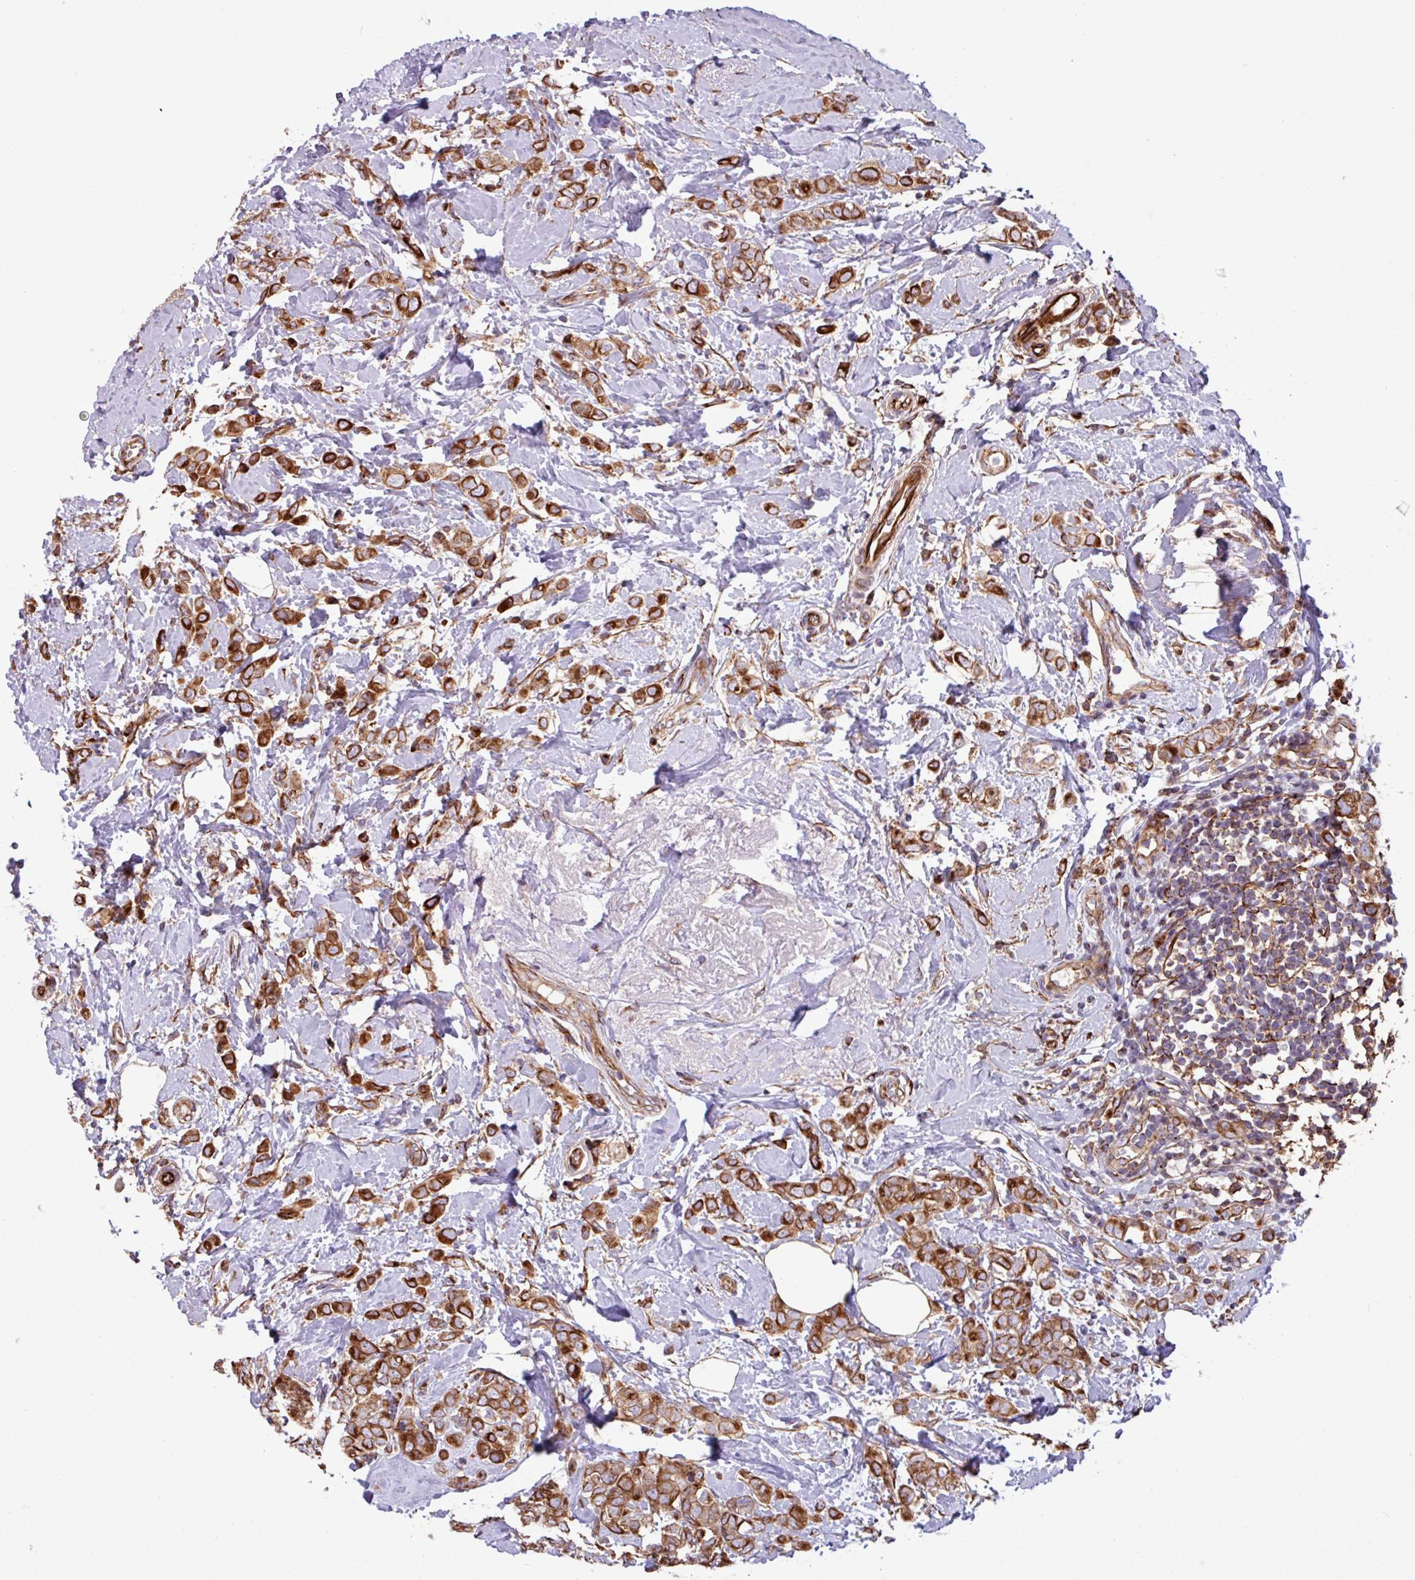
{"staining": {"intensity": "strong", "quantity": ">75%", "location": "cytoplasmic/membranous"}, "tissue": "breast cancer", "cell_type": "Tumor cells", "image_type": "cancer", "snomed": [{"axis": "morphology", "description": "Lobular carcinoma"}, {"axis": "topography", "description": "Breast"}], "caption": "Strong cytoplasmic/membranous expression for a protein is seen in about >75% of tumor cells of lobular carcinoma (breast) using immunohistochemistry.", "gene": "ZNF300", "patient": {"sex": "female", "age": 47}}